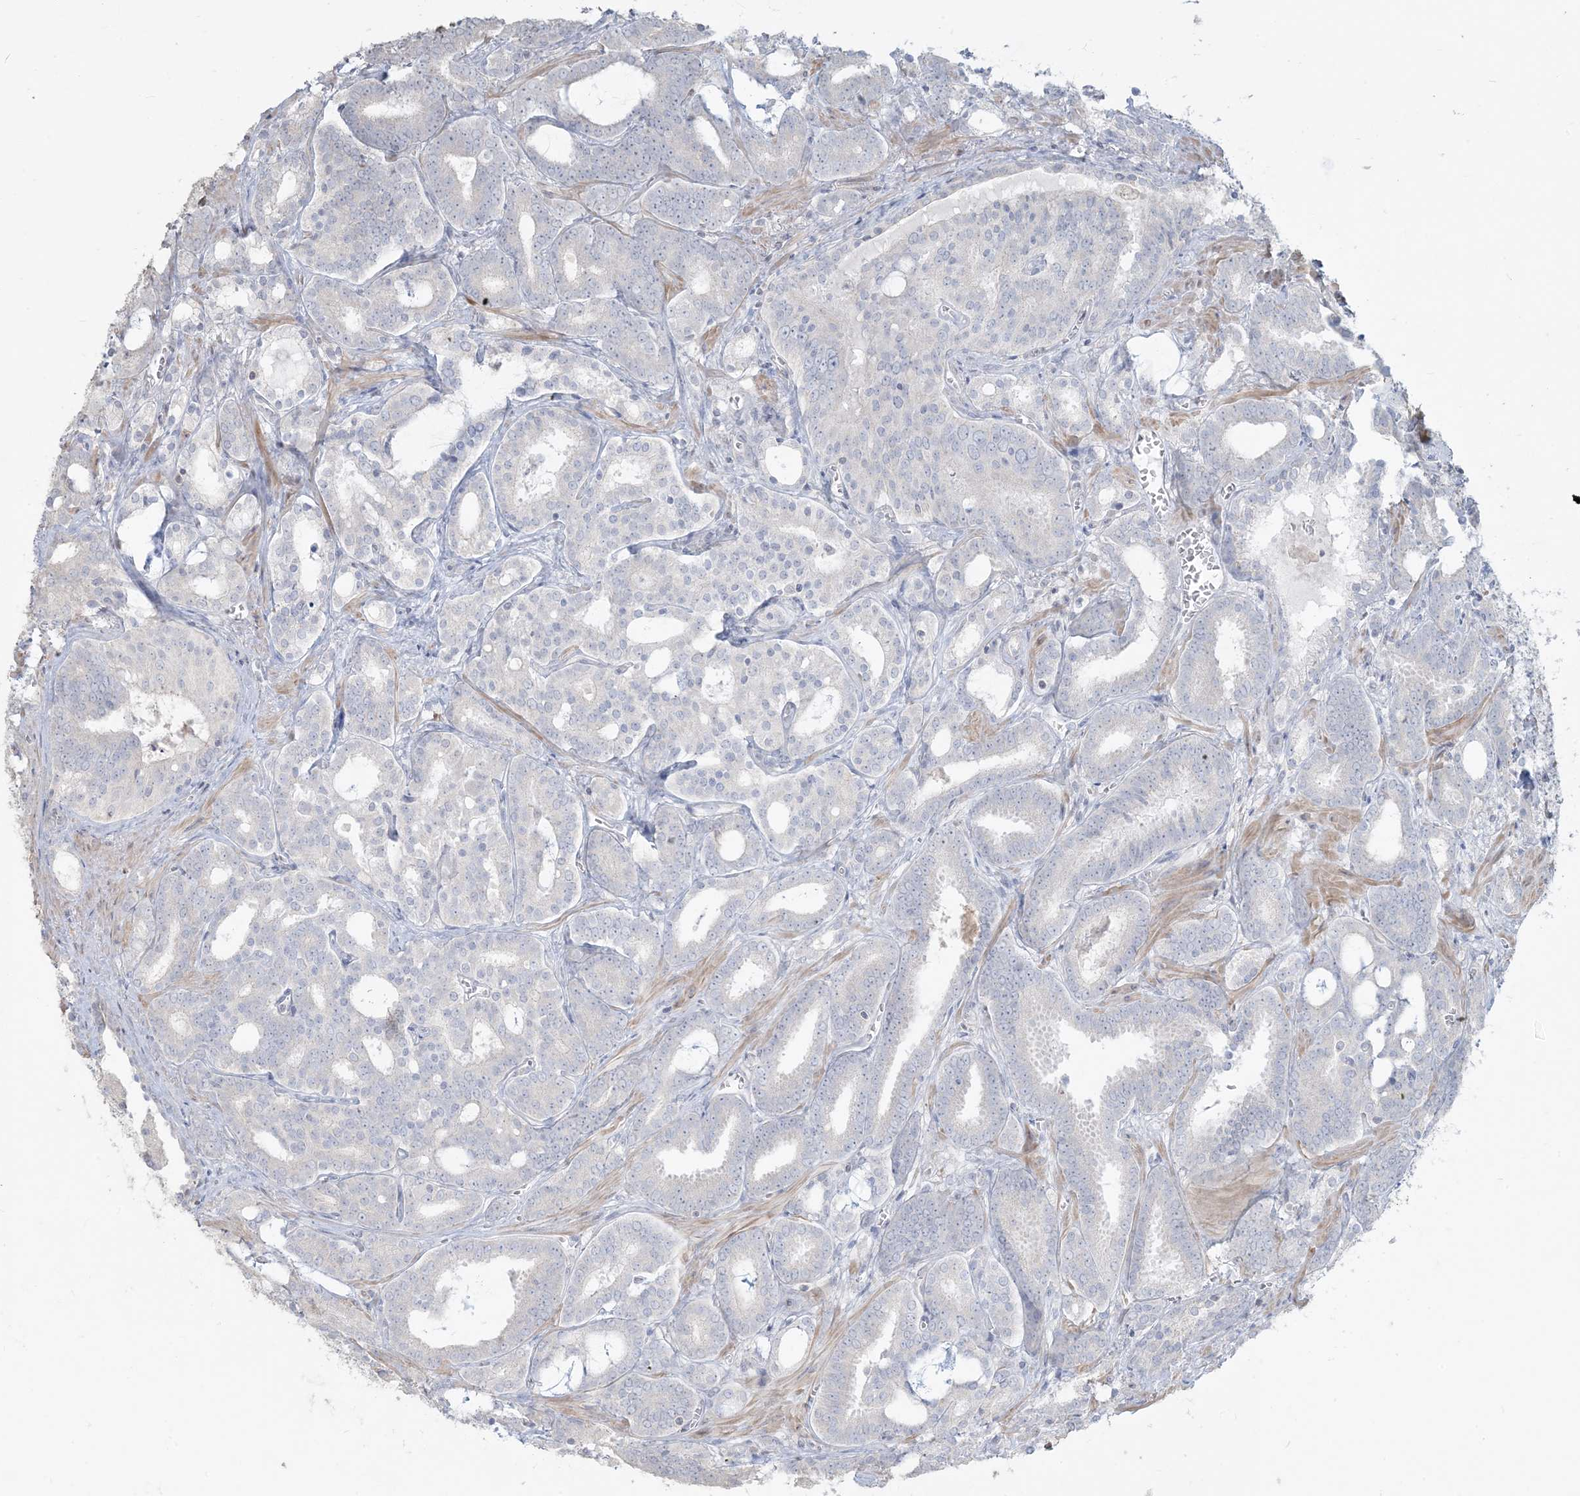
{"staining": {"intensity": "negative", "quantity": "none", "location": "none"}, "tissue": "prostate cancer", "cell_type": "Tumor cells", "image_type": "cancer", "snomed": [{"axis": "morphology", "description": "Adenocarcinoma, High grade"}, {"axis": "topography", "description": "Prostate and seminal vesicle, NOS"}], "caption": "This is an immunohistochemistry (IHC) image of adenocarcinoma (high-grade) (prostate). There is no positivity in tumor cells.", "gene": "NPHS2", "patient": {"sex": "male", "age": 67}}